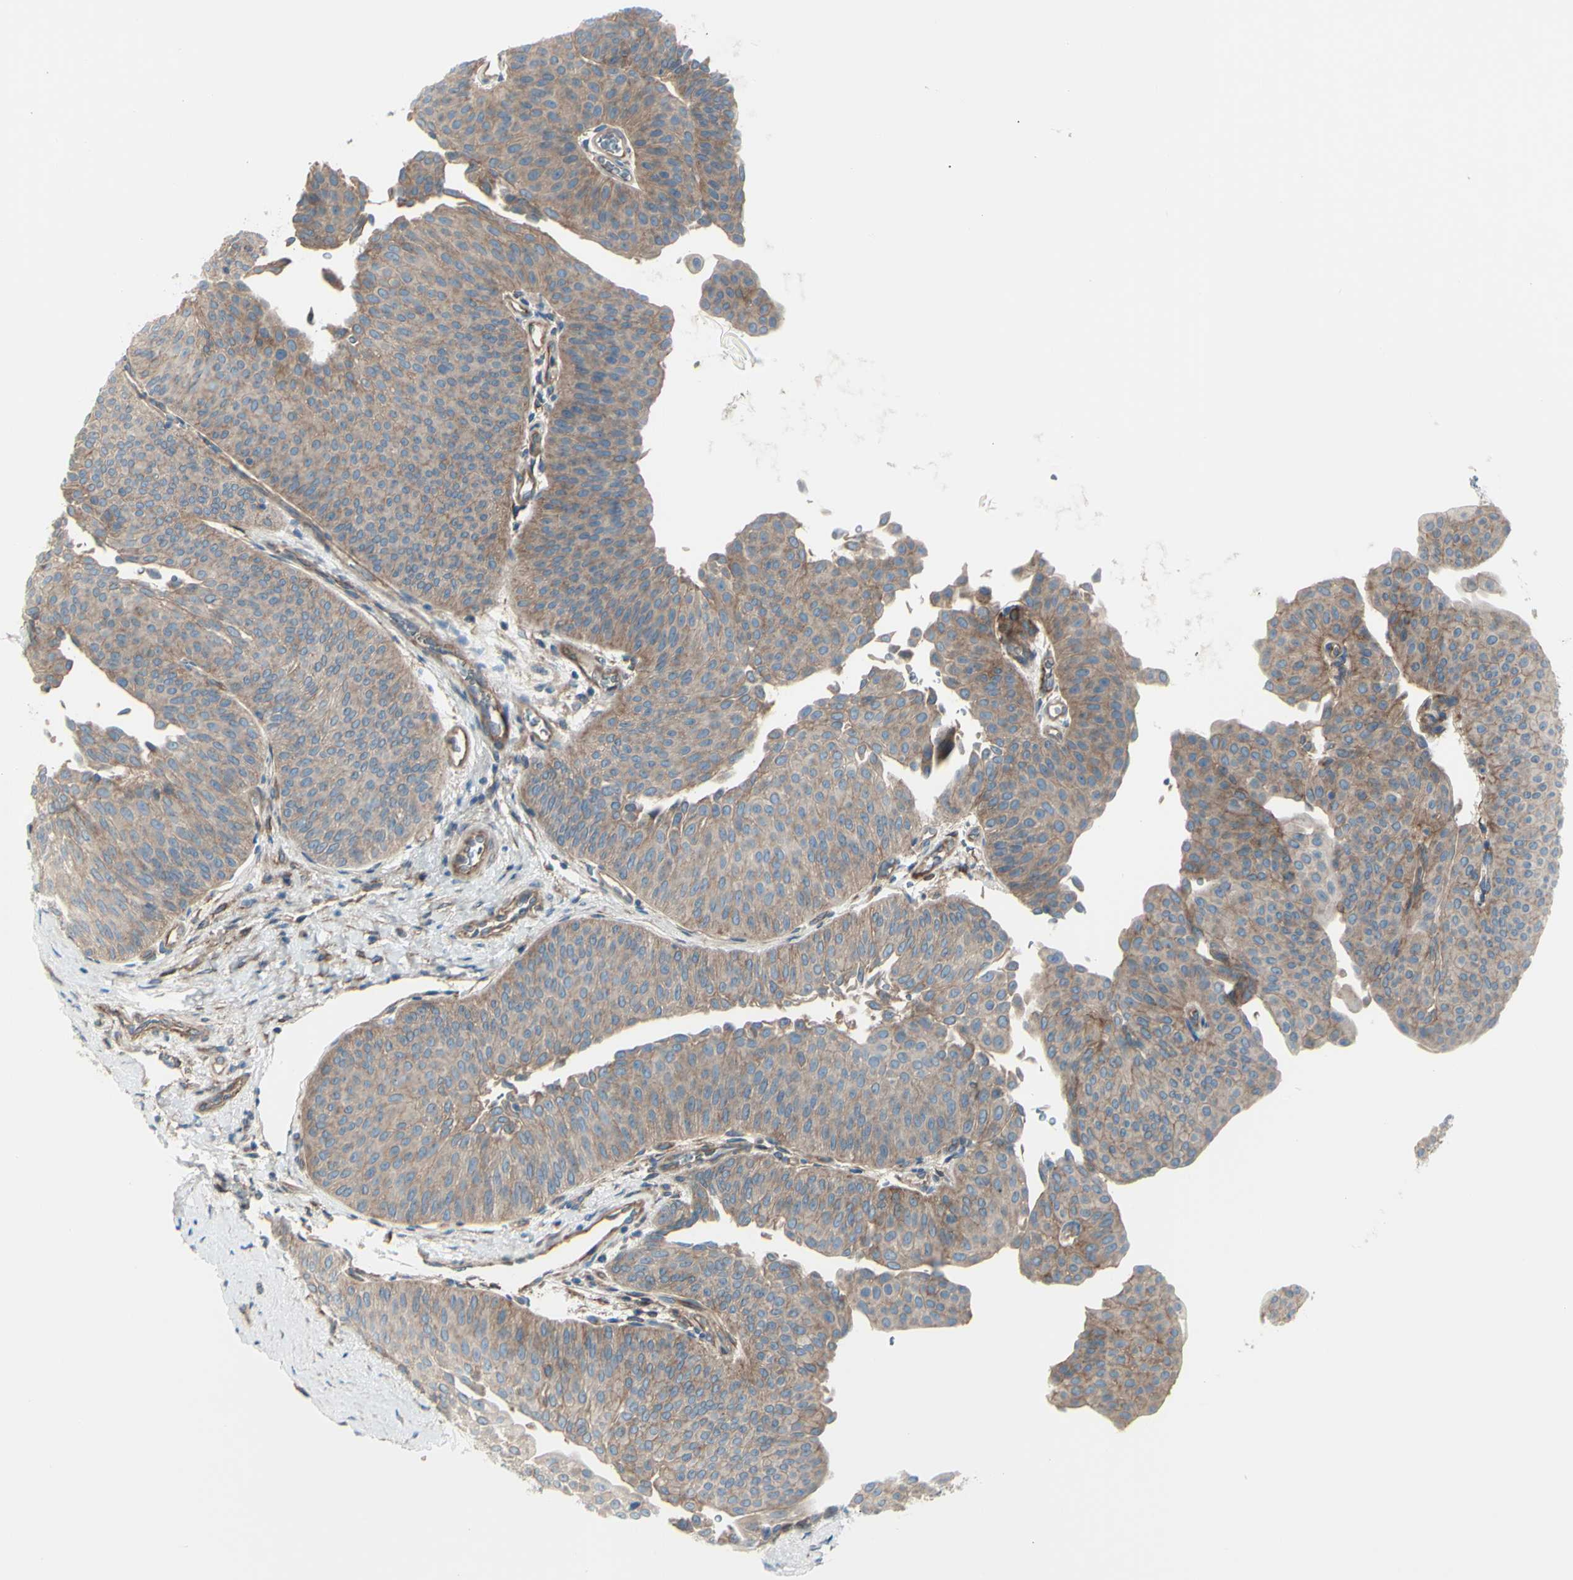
{"staining": {"intensity": "moderate", "quantity": ">75%", "location": "cytoplasmic/membranous"}, "tissue": "urothelial cancer", "cell_type": "Tumor cells", "image_type": "cancer", "snomed": [{"axis": "morphology", "description": "Urothelial carcinoma, Low grade"}, {"axis": "topography", "description": "Urinary bladder"}], "caption": "DAB immunohistochemical staining of human urothelial cancer demonstrates moderate cytoplasmic/membranous protein positivity in about >75% of tumor cells. Nuclei are stained in blue.", "gene": "PCDHGA2", "patient": {"sex": "female", "age": 60}}